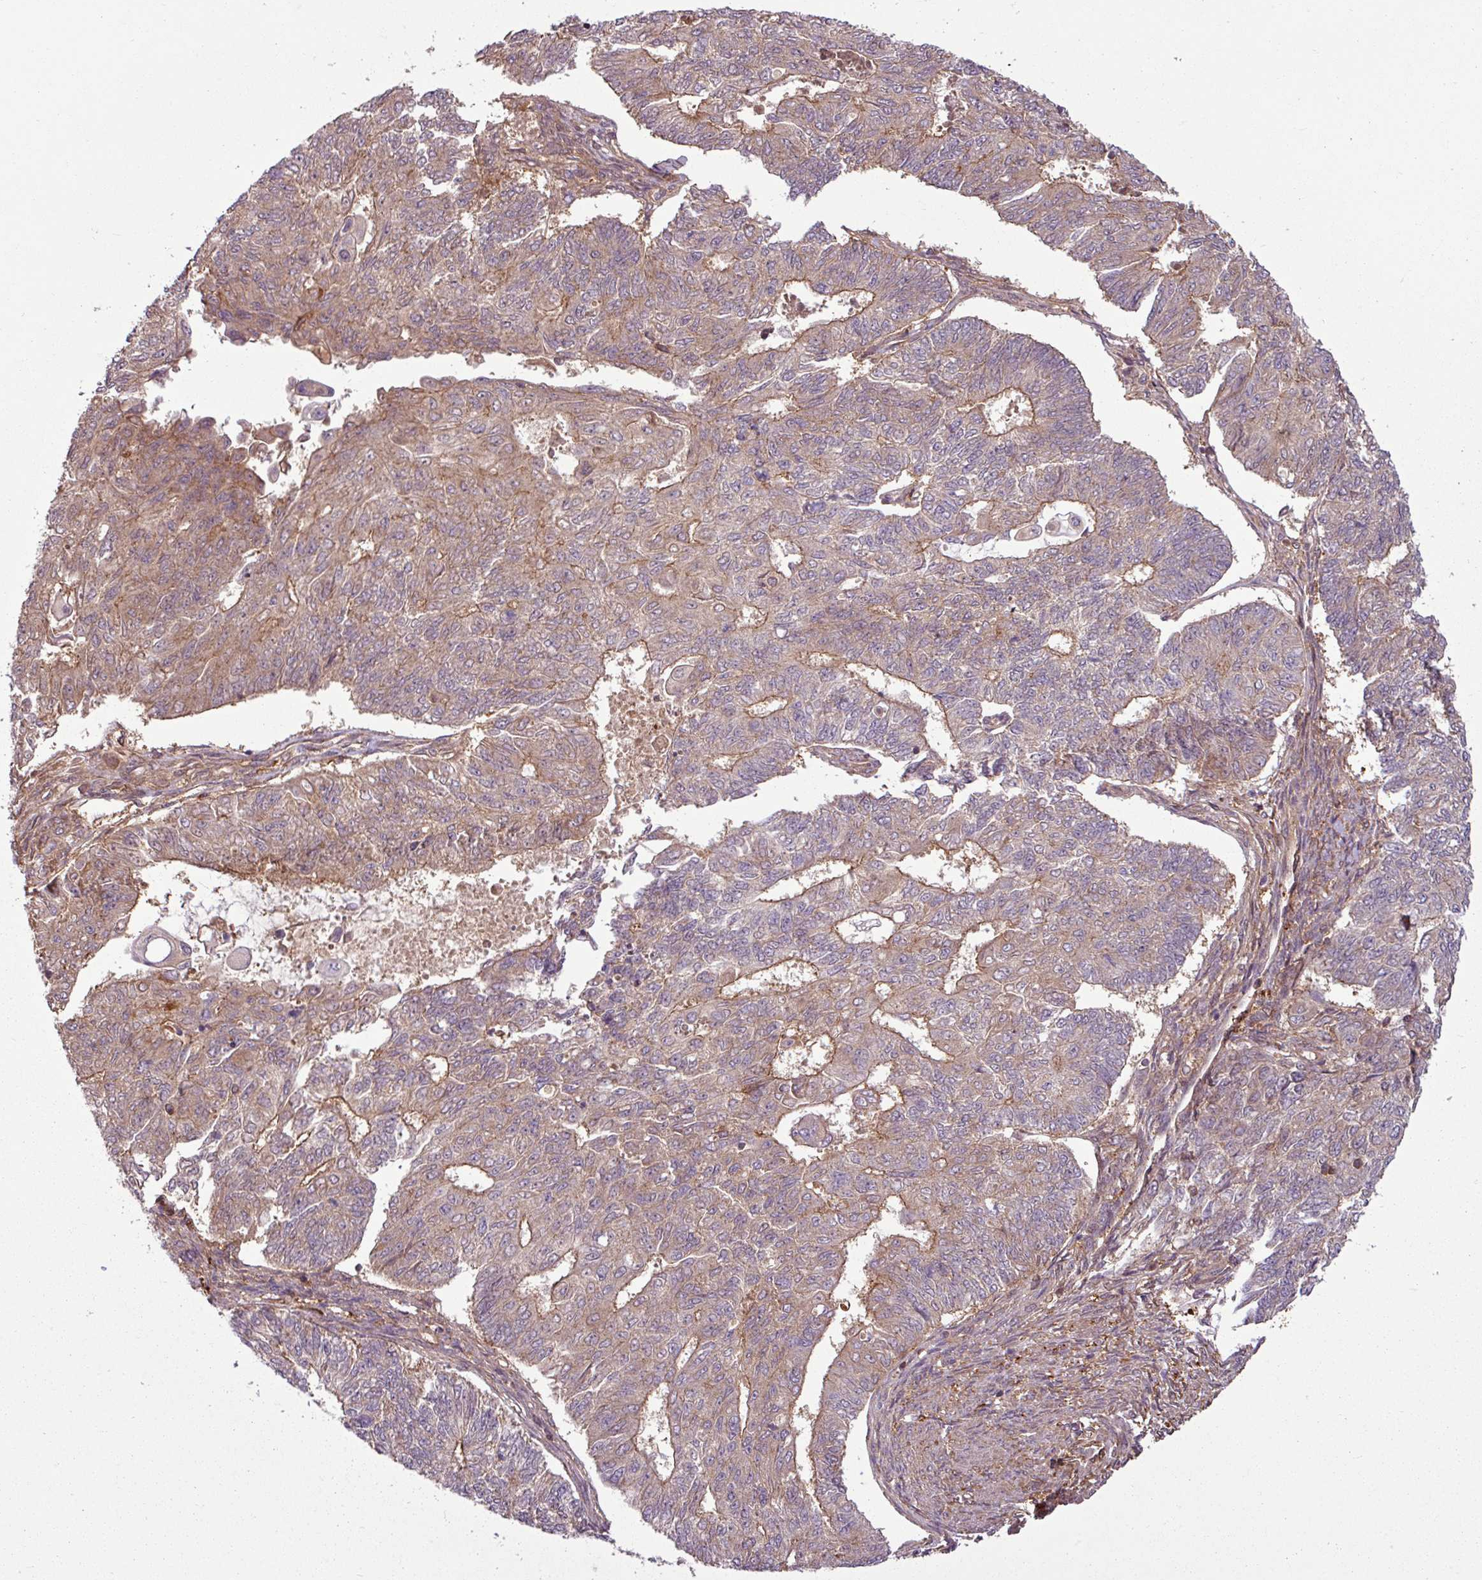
{"staining": {"intensity": "moderate", "quantity": "<25%", "location": "cytoplasmic/membranous"}, "tissue": "endometrial cancer", "cell_type": "Tumor cells", "image_type": "cancer", "snomed": [{"axis": "morphology", "description": "Adenocarcinoma, NOS"}, {"axis": "topography", "description": "Endometrium"}], "caption": "Tumor cells show moderate cytoplasmic/membranous expression in approximately <25% of cells in endometrial cancer.", "gene": "SH3BGRL", "patient": {"sex": "female", "age": 32}}